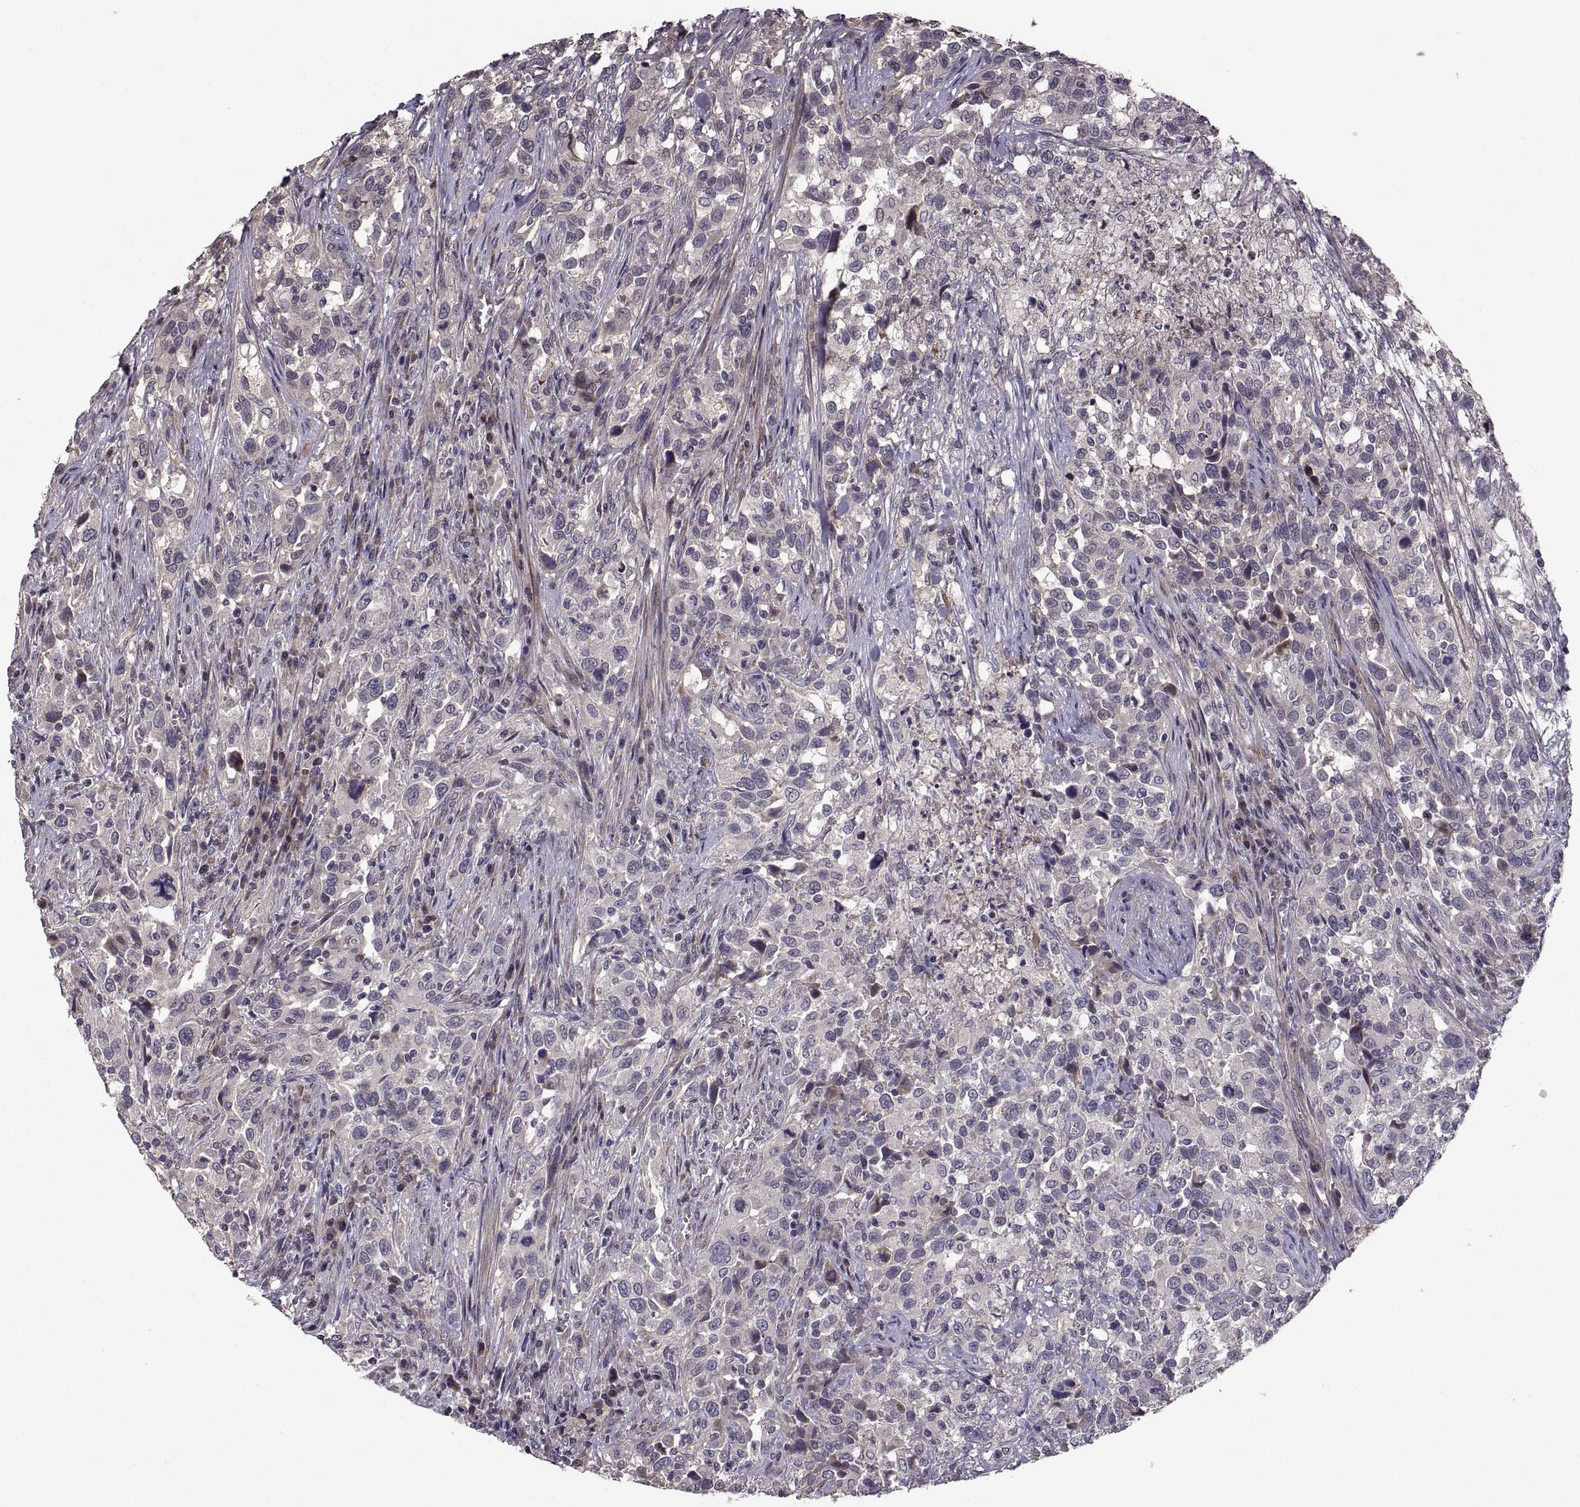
{"staining": {"intensity": "negative", "quantity": "none", "location": "none"}, "tissue": "urothelial cancer", "cell_type": "Tumor cells", "image_type": "cancer", "snomed": [{"axis": "morphology", "description": "Urothelial carcinoma, NOS"}, {"axis": "morphology", "description": "Urothelial carcinoma, High grade"}, {"axis": "topography", "description": "Urinary bladder"}], "caption": "Tumor cells are negative for protein expression in human urothelial cancer.", "gene": "PMM2", "patient": {"sex": "female", "age": 64}}